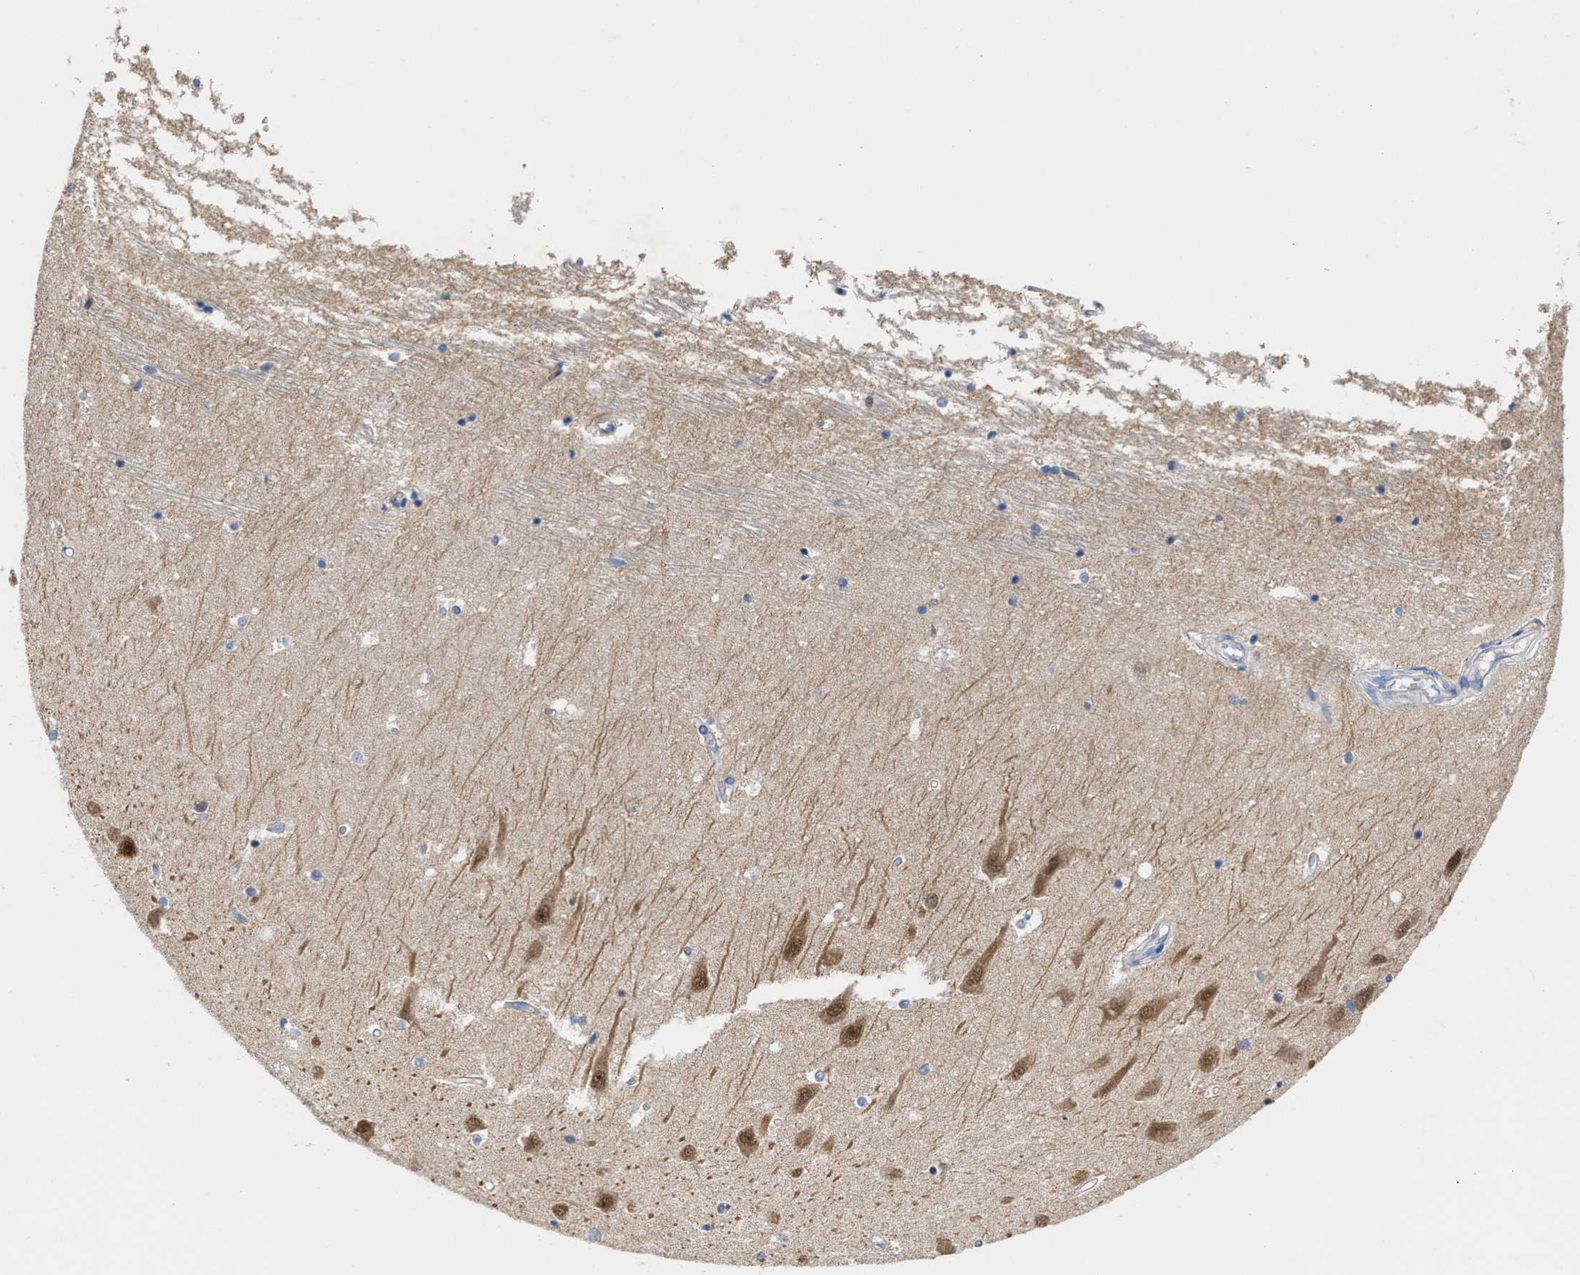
{"staining": {"intensity": "negative", "quantity": "none", "location": "none"}, "tissue": "hippocampus", "cell_type": "Glial cells", "image_type": "normal", "snomed": [{"axis": "morphology", "description": "Normal tissue, NOS"}, {"axis": "topography", "description": "Hippocampus"}], "caption": "High power microscopy image of an IHC photomicrograph of normal hippocampus, revealing no significant expression in glial cells.", "gene": "BBLN", "patient": {"sex": "male", "age": 45}}